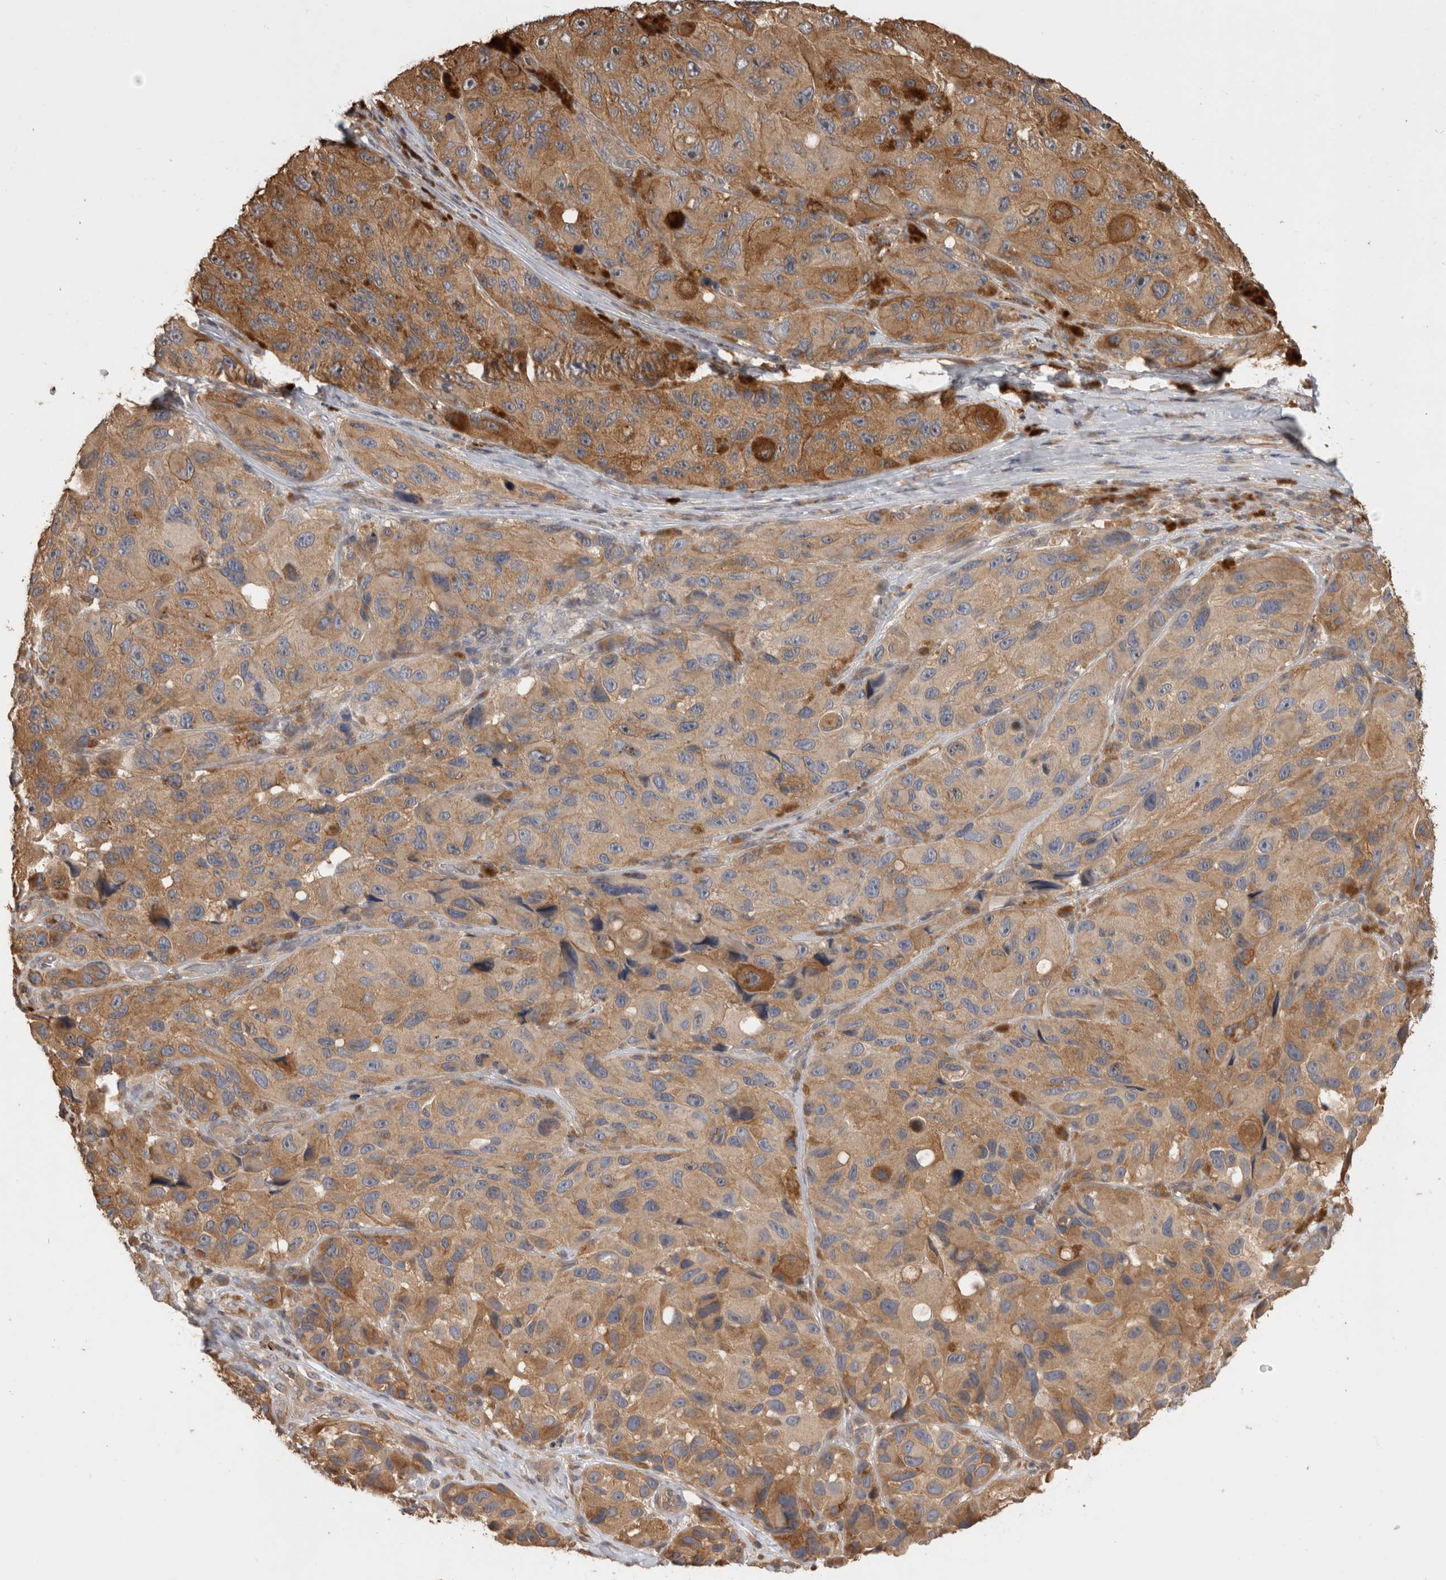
{"staining": {"intensity": "moderate", "quantity": ">75%", "location": "cytoplasmic/membranous"}, "tissue": "melanoma", "cell_type": "Tumor cells", "image_type": "cancer", "snomed": [{"axis": "morphology", "description": "Malignant melanoma, NOS"}, {"axis": "topography", "description": "Skin"}], "caption": "Immunohistochemistry (IHC) of malignant melanoma displays medium levels of moderate cytoplasmic/membranous staining in about >75% of tumor cells.", "gene": "CLIP1", "patient": {"sex": "female", "age": 73}}